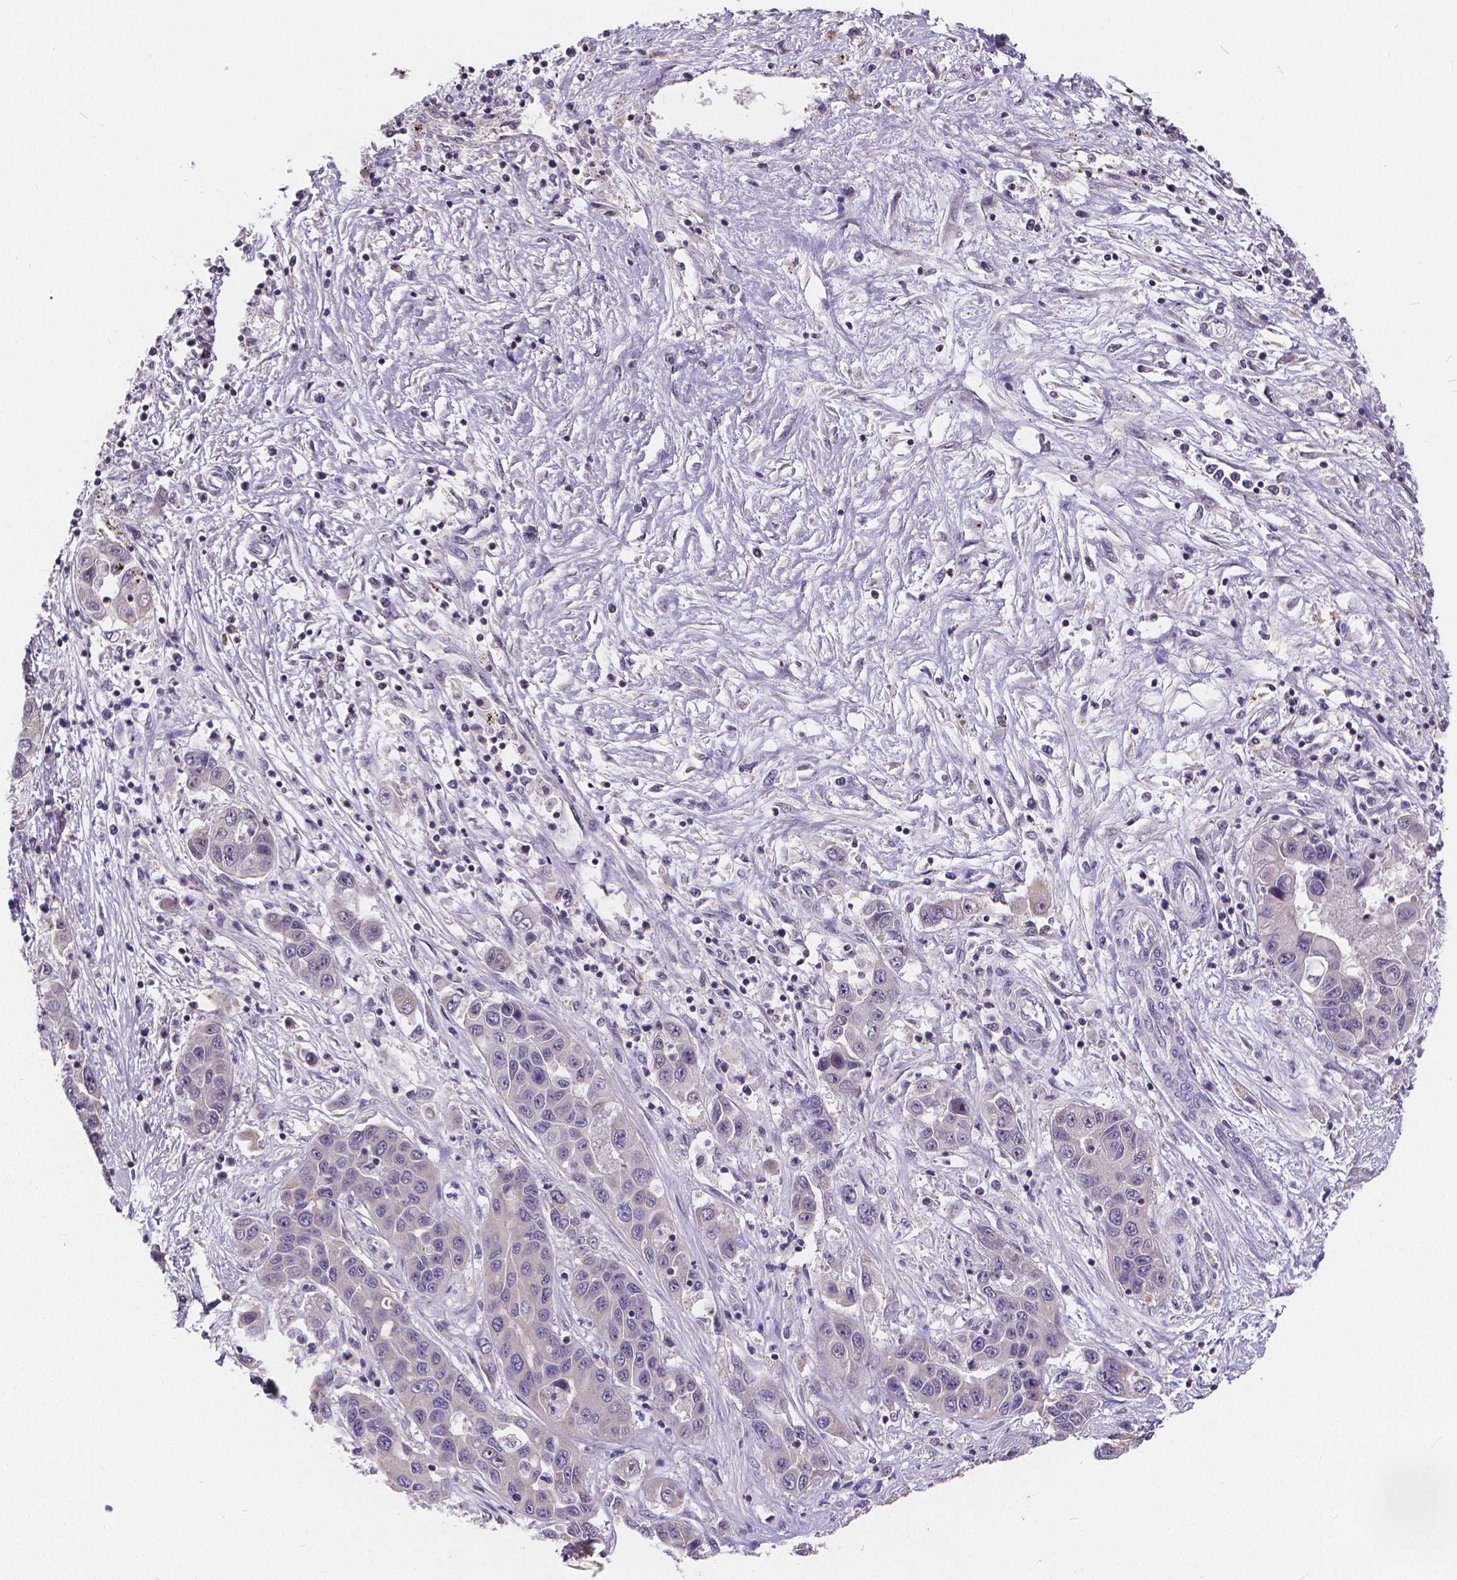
{"staining": {"intensity": "negative", "quantity": "none", "location": "none"}, "tissue": "liver cancer", "cell_type": "Tumor cells", "image_type": "cancer", "snomed": [{"axis": "morphology", "description": "Cholangiocarcinoma"}, {"axis": "topography", "description": "Liver"}], "caption": "There is no significant staining in tumor cells of liver cancer (cholangiocarcinoma).", "gene": "GLRB", "patient": {"sex": "female", "age": 52}}